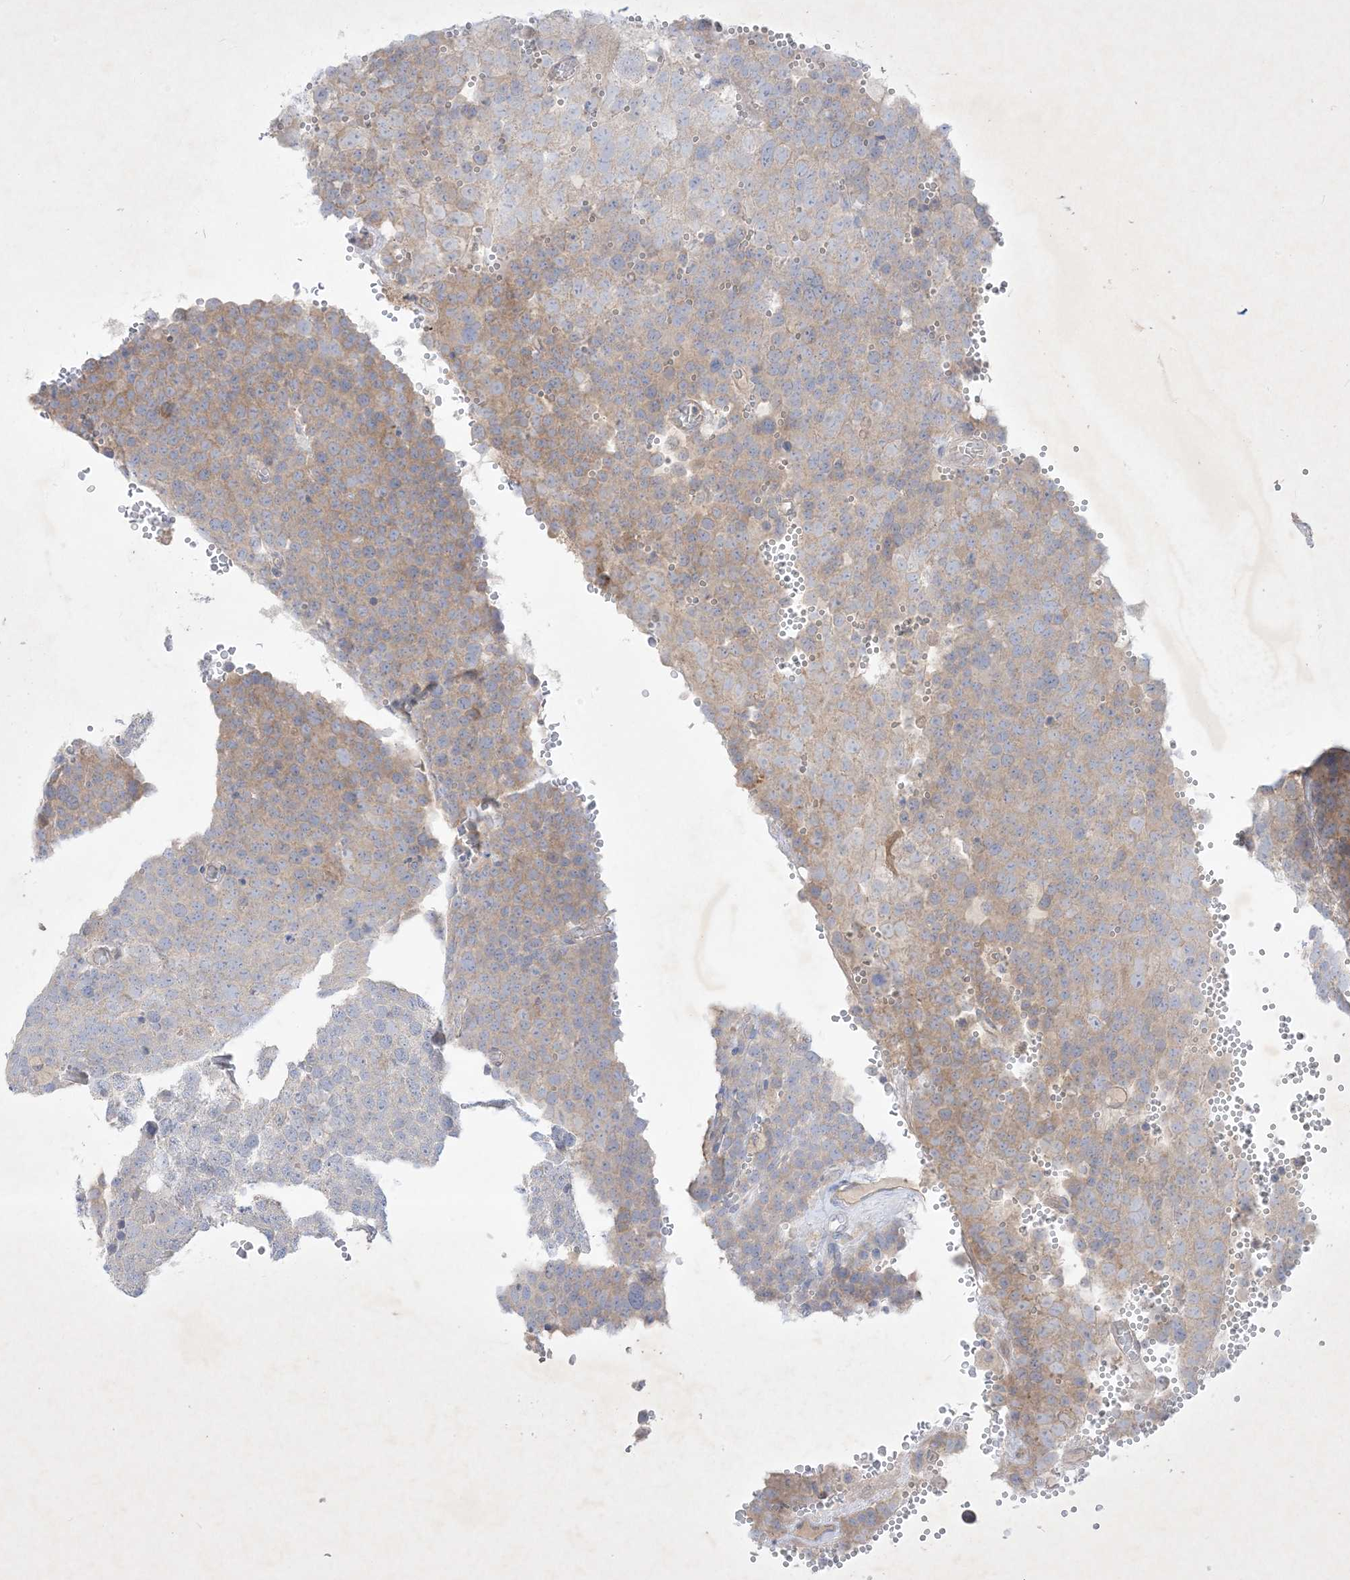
{"staining": {"intensity": "weak", "quantity": "25%-75%", "location": "cytoplasmic/membranous"}, "tissue": "testis cancer", "cell_type": "Tumor cells", "image_type": "cancer", "snomed": [{"axis": "morphology", "description": "Seminoma, NOS"}, {"axis": "topography", "description": "Testis"}], "caption": "DAB (3,3'-diaminobenzidine) immunohistochemical staining of testis seminoma displays weak cytoplasmic/membranous protein staining in about 25%-75% of tumor cells.", "gene": "PLEKHA3", "patient": {"sex": "male", "age": 71}}